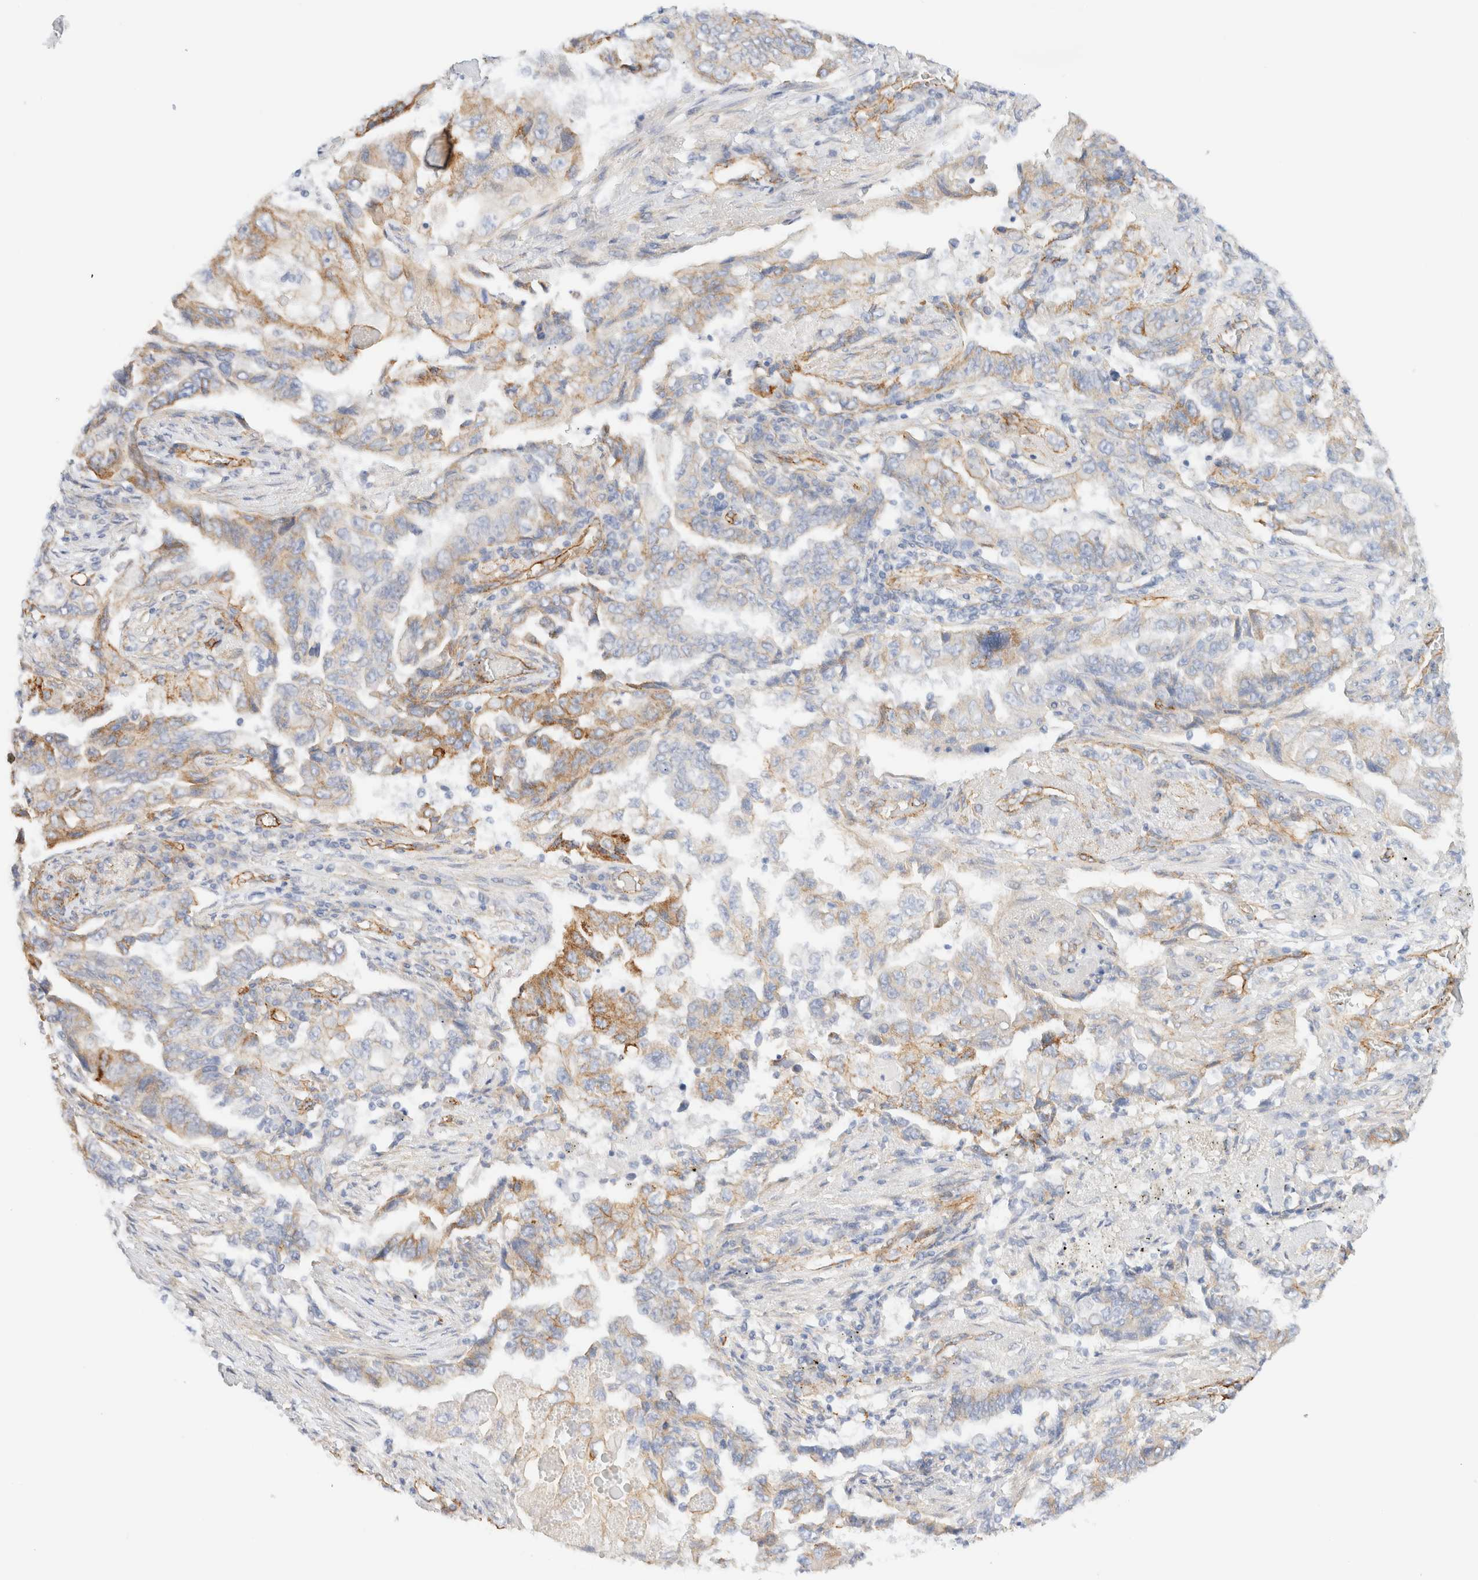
{"staining": {"intensity": "moderate", "quantity": "<25%", "location": "cytoplasmic/membranous"}, "tissue": "lung cancer", "cell_type": "Tumor cells", "image_type": "cancer", "snomed": [{"axis": "morphology", "description": "Adenocarcinoma, NOS"}, {"axis": "topography", "description": "Lung"}], "caption": "Immunohistochemical staining of lung adenocarcinoma demonstrates low levels of moderate cytoplasmic/membranous expression in about <25% of tumor cells.", "gene": "CYB5R4", "patient": {"sex": "female", "age": 51}}